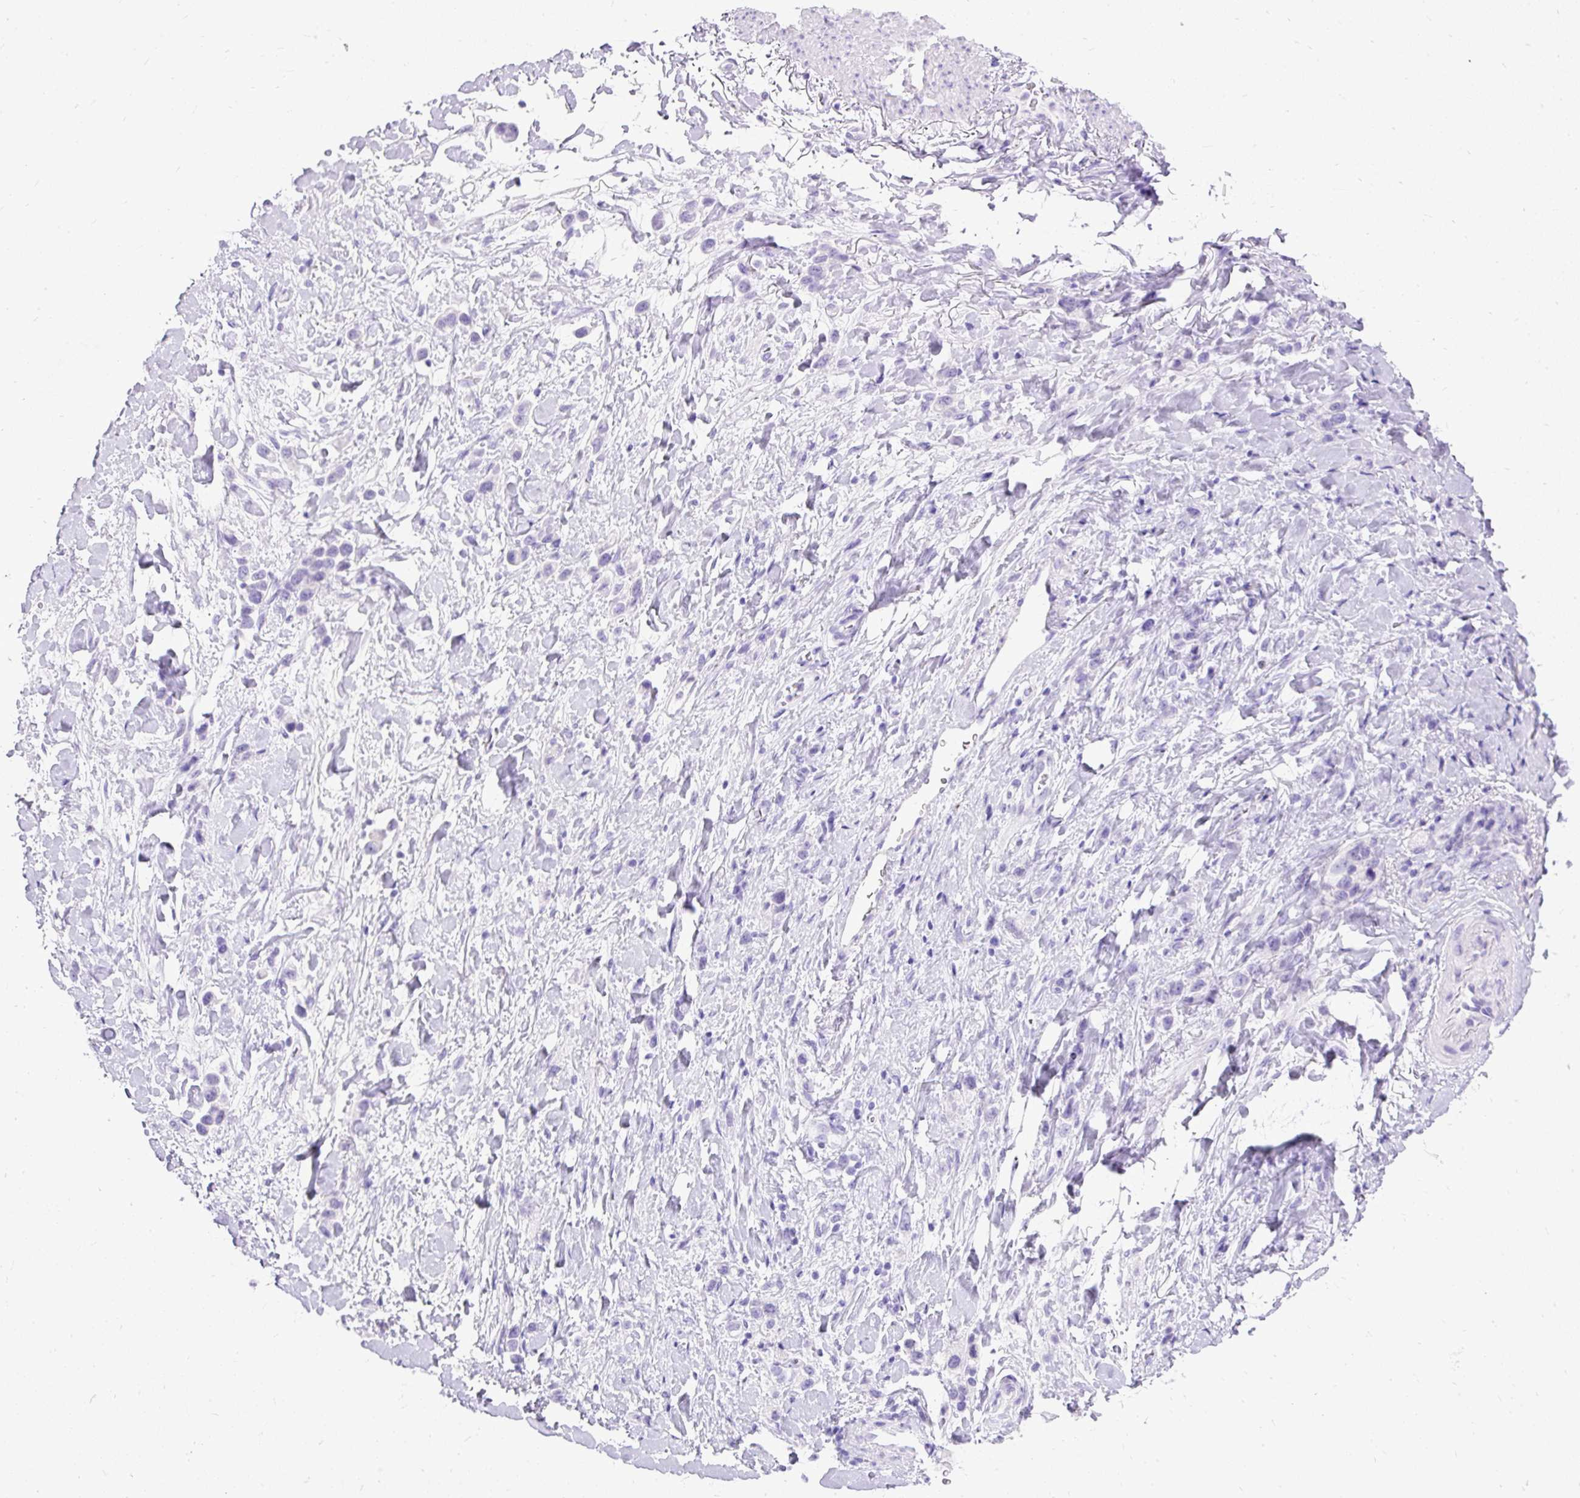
{"staining": {"intensity": "negative", "quantity": "none", "location": "none"}, "tissue": "stomach cancer", "cell_type": "Tumor cells", "image_type": "cancer", "snomed": [{"axis": "morphology", "description": "Adenocarcinoma, NOS"}, {"axis": "topography", "description": "Stomach"}], "caption": "The photomicrograph demonstrates no significant expression in tumor cells of adenocarcinoma (stomach).", "gene": "HEY1", "patient": {"sex": "female", "age": 65}}